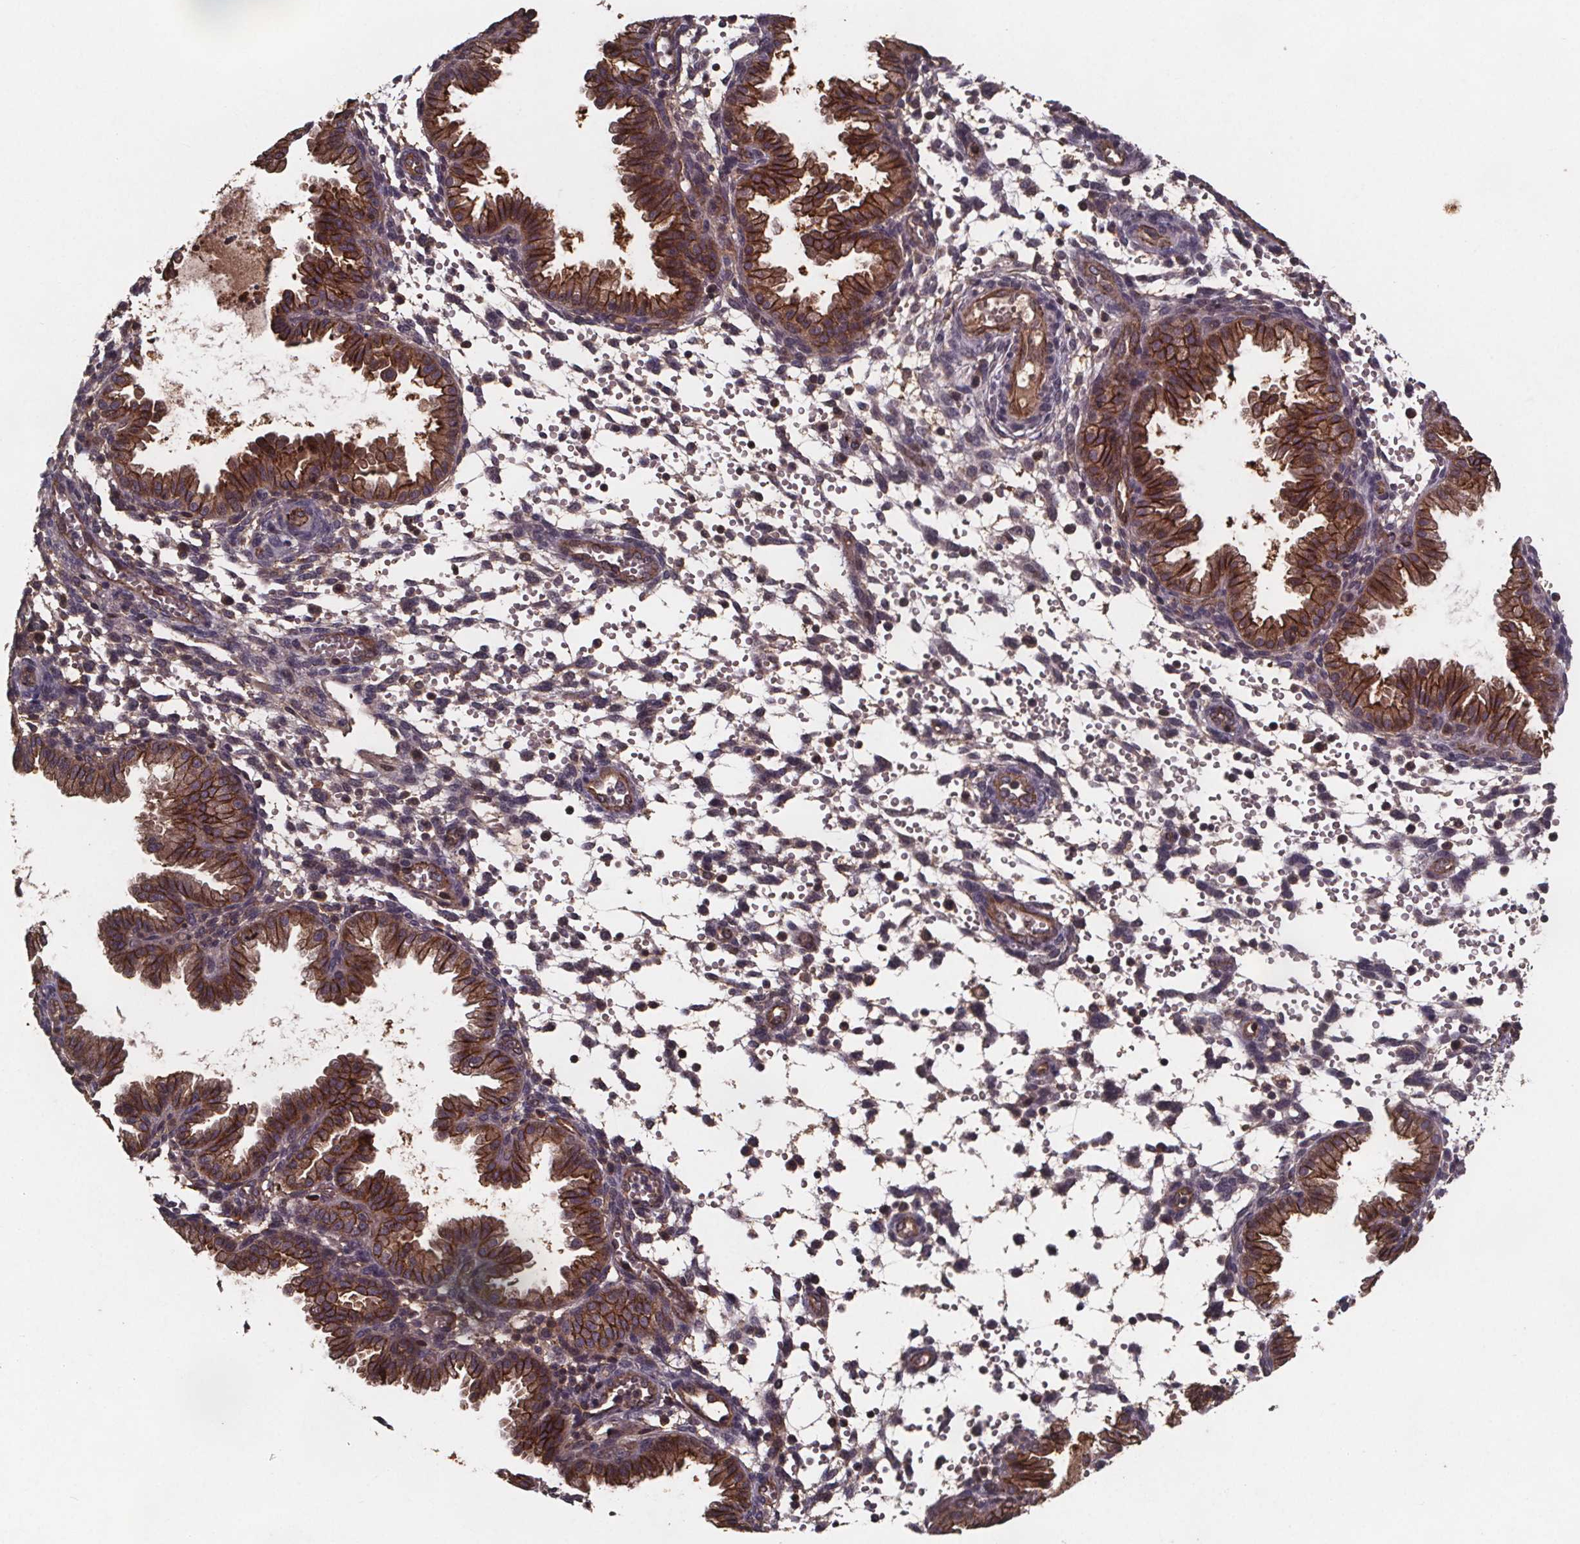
{"staining": {"intensity": "weak", "quantity": "<25%", "location": "cytoplasmic/membranous"}, "tissue": "endometrium", "cell_type": "Cells in endometrial stroma", "image_type": "normal", "snomed": [{"axis": "morphology", "description": "Normal tissue, NOS"}, {"axis": "topography", "description": "Endometrium"}], "caption": "The image demonstrates no staining of cells in endometrial stroma in unremarkable endometrium. The staining was performed using DAB to visualize the protein expression in brown, while the nuclei were stained in blue with hematoxylin (Magnification: 20x).", "gene": "FASTKD3", "patient": {"sex": "female", "age": 33}}